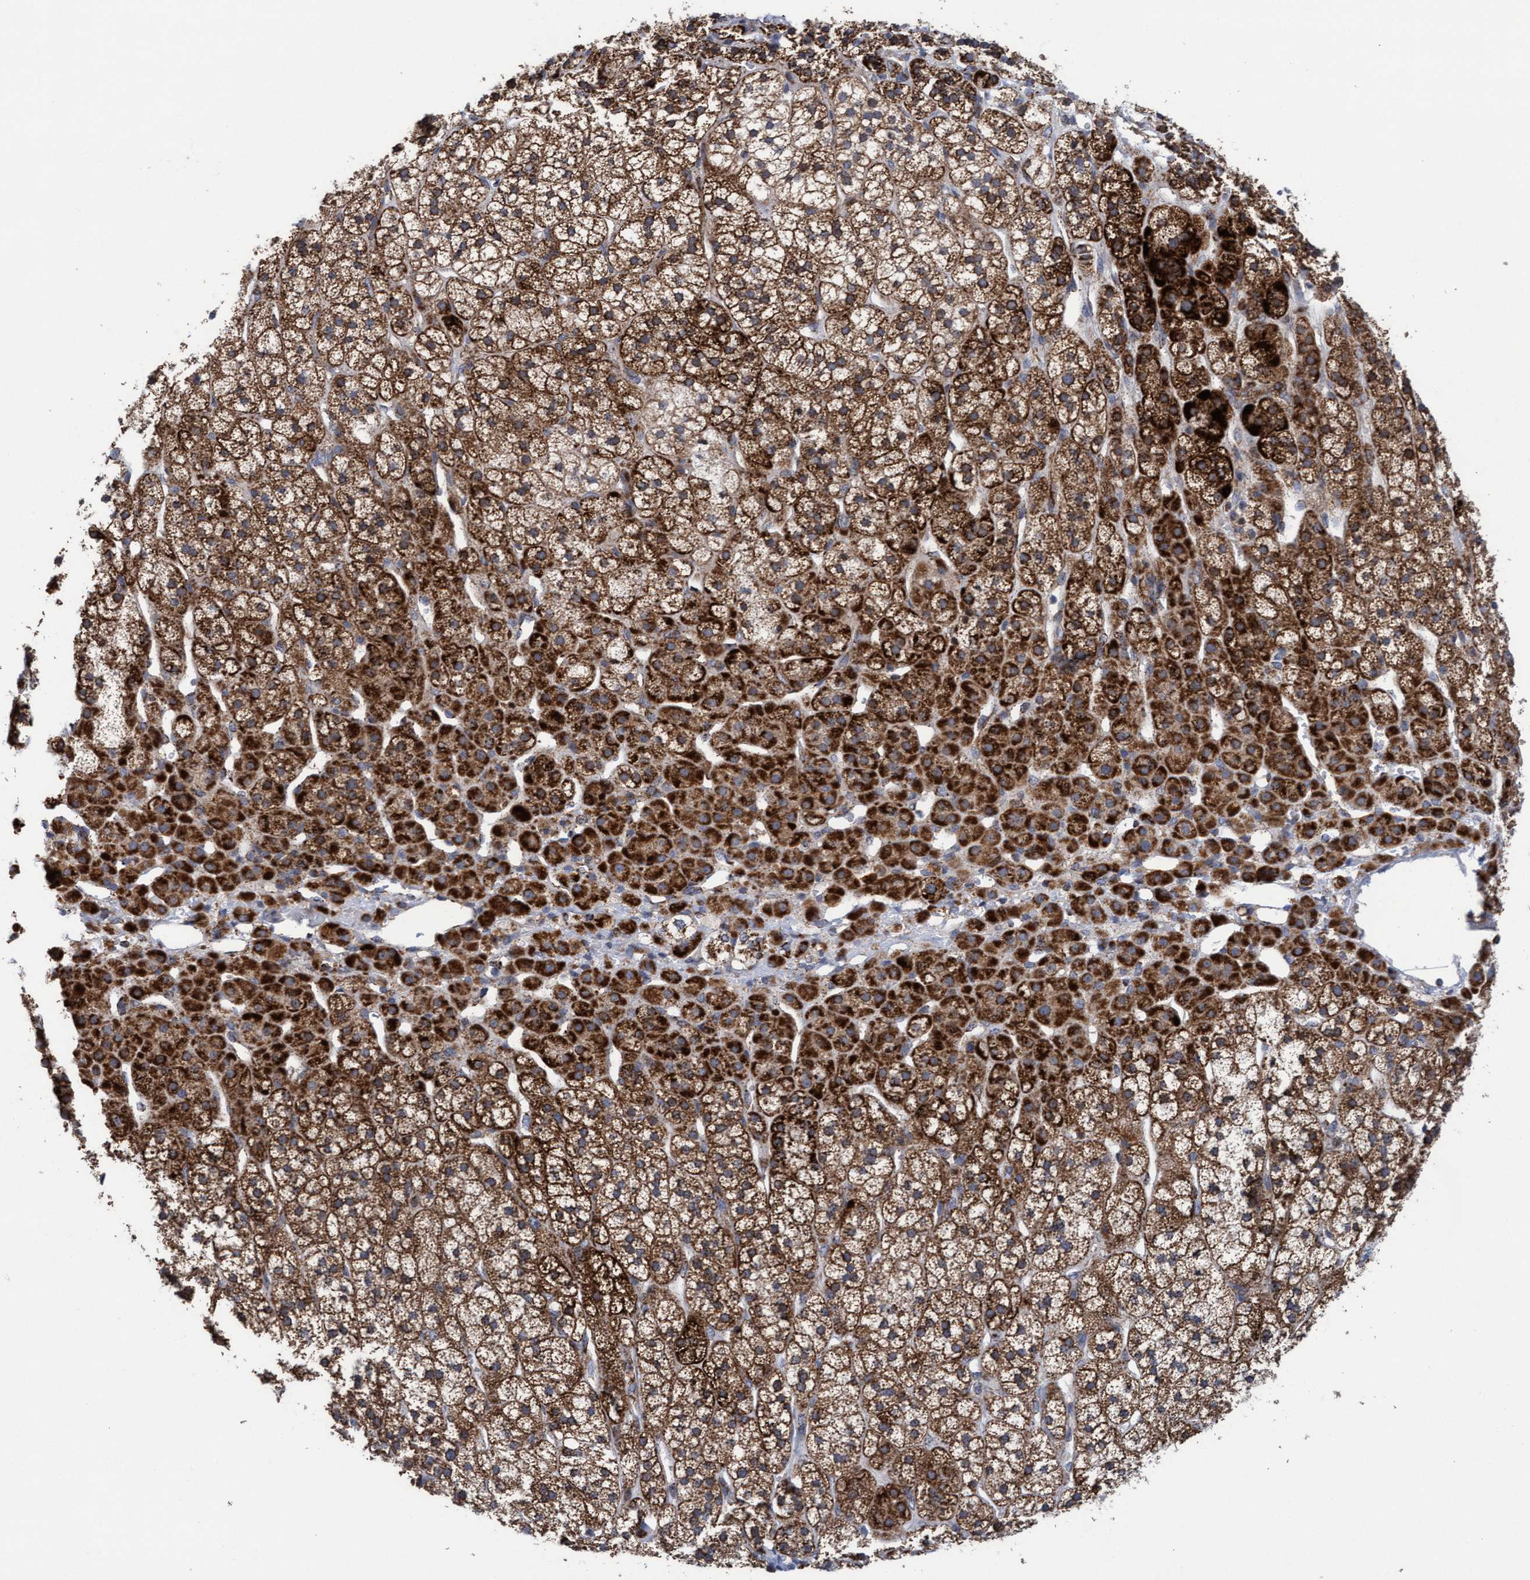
{"staining": {"intensity": "strong", "quantity": ">75%", "location": "cytoplasmic/membranous"}, "tissue": "adrenal gland", "cell_type": "Glandular cells", "image_type": "normal", "snomed": [{"axis": "morphology", "description": "Normal tissue, NOS"}, {"axis": "topography", "description": "Adrenal gland"}], "caption": "Immunohistochemical staining of benign adrenal gland shows strong cytoplasmic/membranous protein staining in about >75% of glandular cells.", "gene": "MRPL38", "patient": {"sex": "male", "age": 56}}